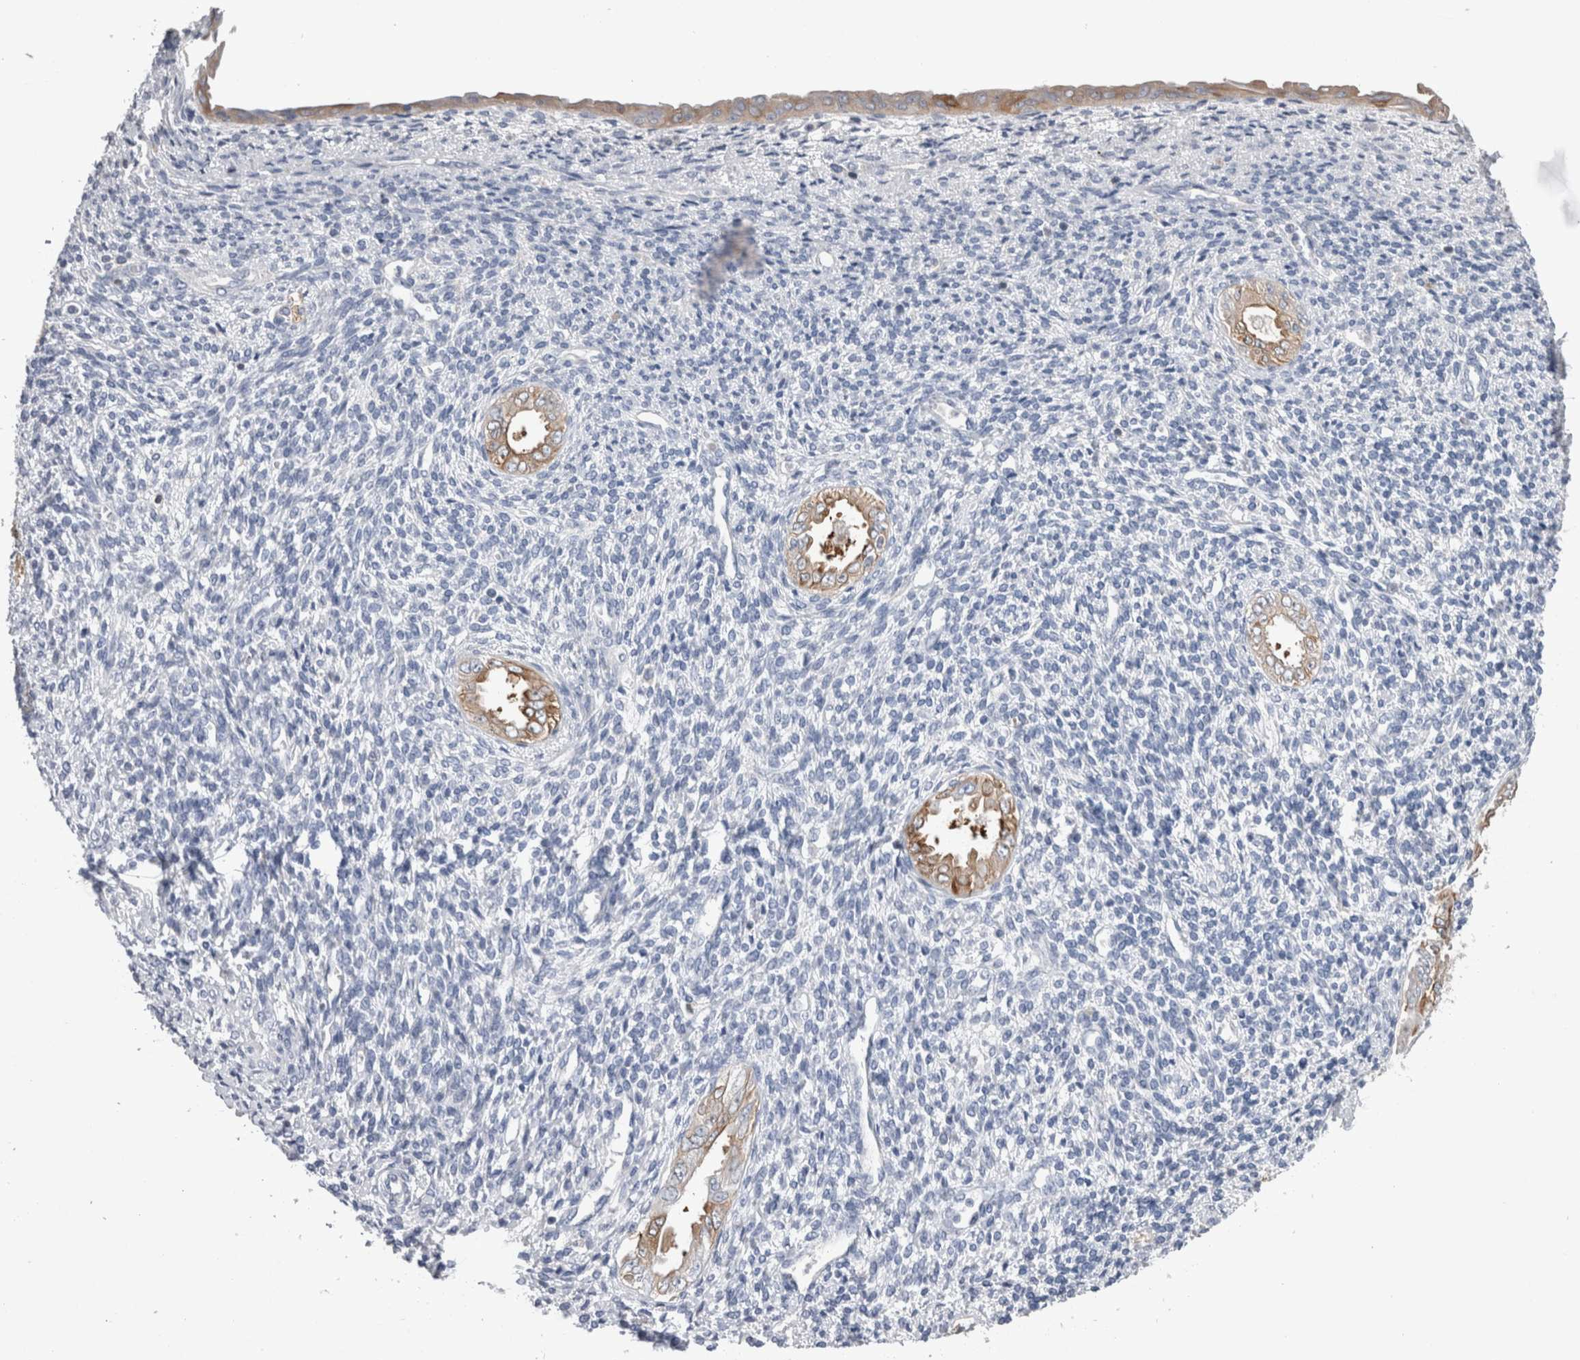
{"staining": {"intensity": "negative", "quantity": "none", "location": "none"}, "tissue": "endometrium", "cell_type": "Cells in endometrial stroma", "image_type": "normal", "snomed": [{"axis": "morphology", "description": "Normal tissue, NOS"}, {"axis": "topography", "description": "Endometrium"}], "caption": "This image is of unremarkable endometrium stained with immunohistochemistry (IHC) to label a protein in brown with the nuclei are counter-stained blue. There is no staining in cells in endometrial stroma.", "gene": "DCTN6", "patient": {"sex": "female", "age": 66}}